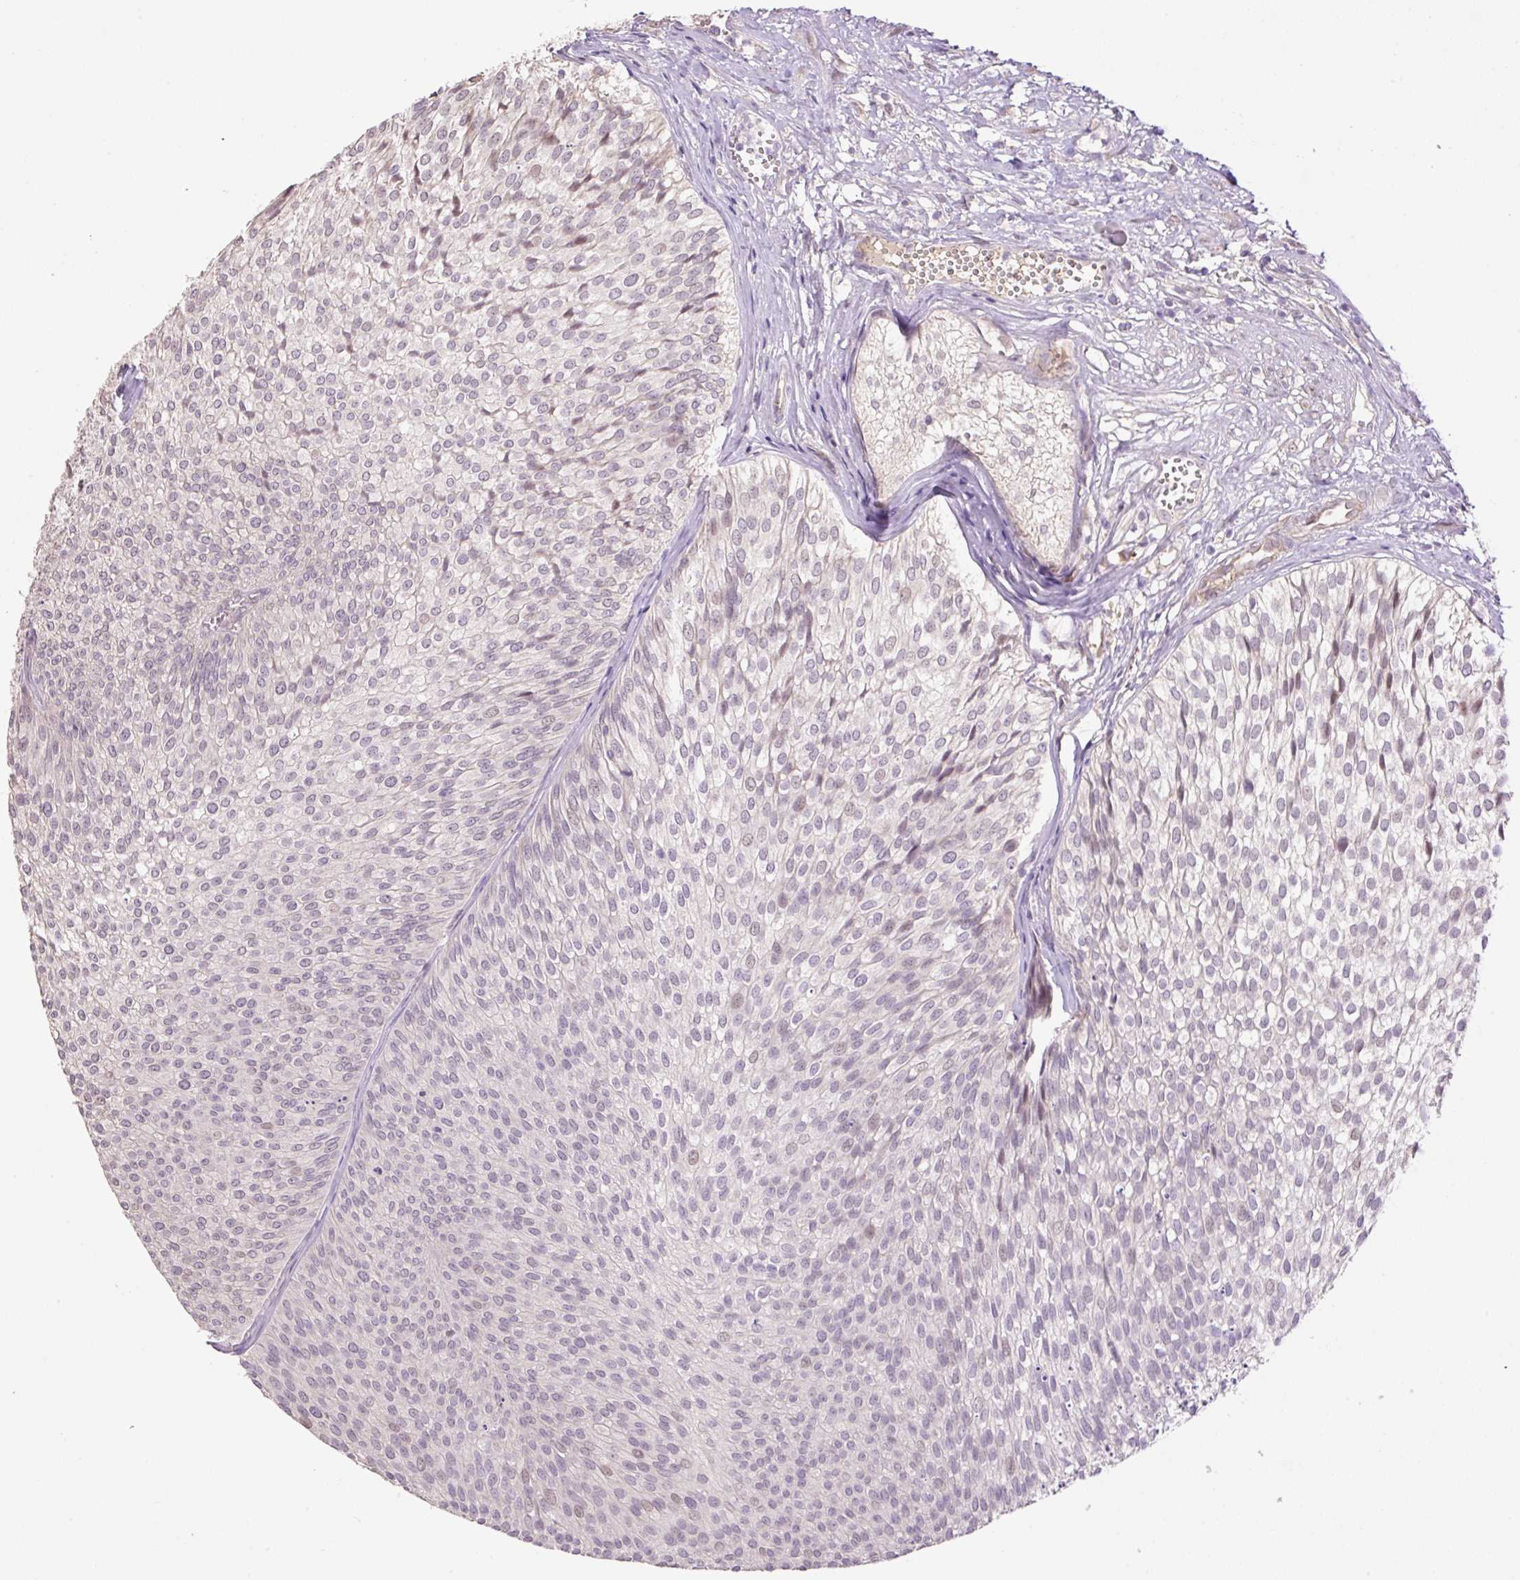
{"staining": {"intensity": "negative", "quantity": "none", "location": "none"}, "tissue": "urothelial cancer", "cell_type": "Tumor cells", "image_type": "cancer", "snomed": [{"axis": "morphology", "description": "Urothelial carcinoma, Low grade"}, {"axis": "topography", "description": "Urinary bladder"}], "caption": "Urothelial carcinoma (low-grade) stained for a protein using IHC demonstrates no expression tumor cells.", "gene": "HABP4", "patient": {"sex": "male", "age": 91}}